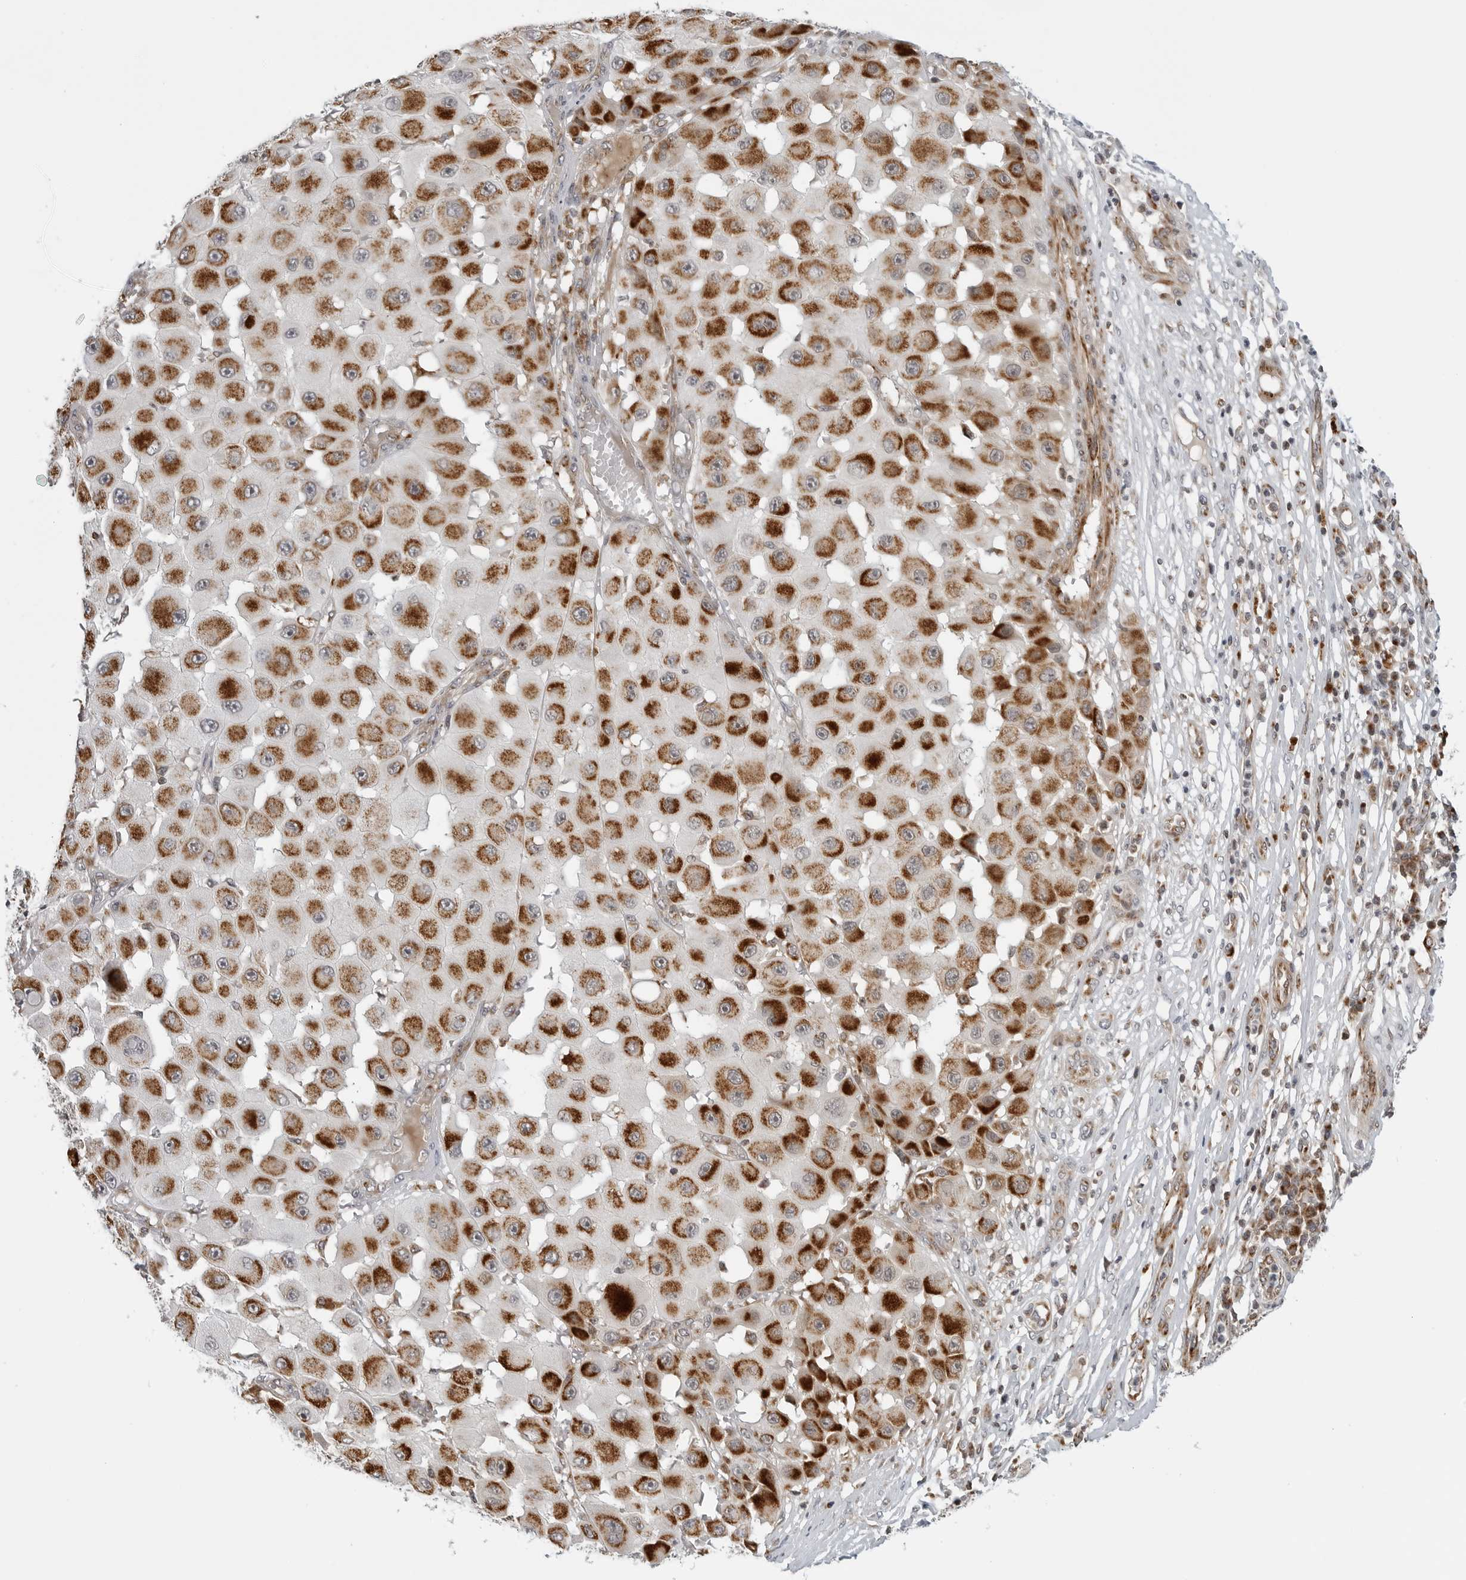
{"staining": {"intensity": "strong", "quantity": ">75%", "location": "cytoplasmic/membranous"}, "tissue": "melanoma", "cell_type": "Tumor cells", "image_type": "cancer", "snomed": [{"axis": "morphology", "description": "Malignant melanoma, NOS"}, {"axis": "topography", "description": "Skin"}], "caption": "Melanoma stained with IHC displays strong cytoplasmic/membranous positivity in approximately >75% of tumor cells.", "gene": "PEX2", "patient": {"sex": "female", "age": 81}}